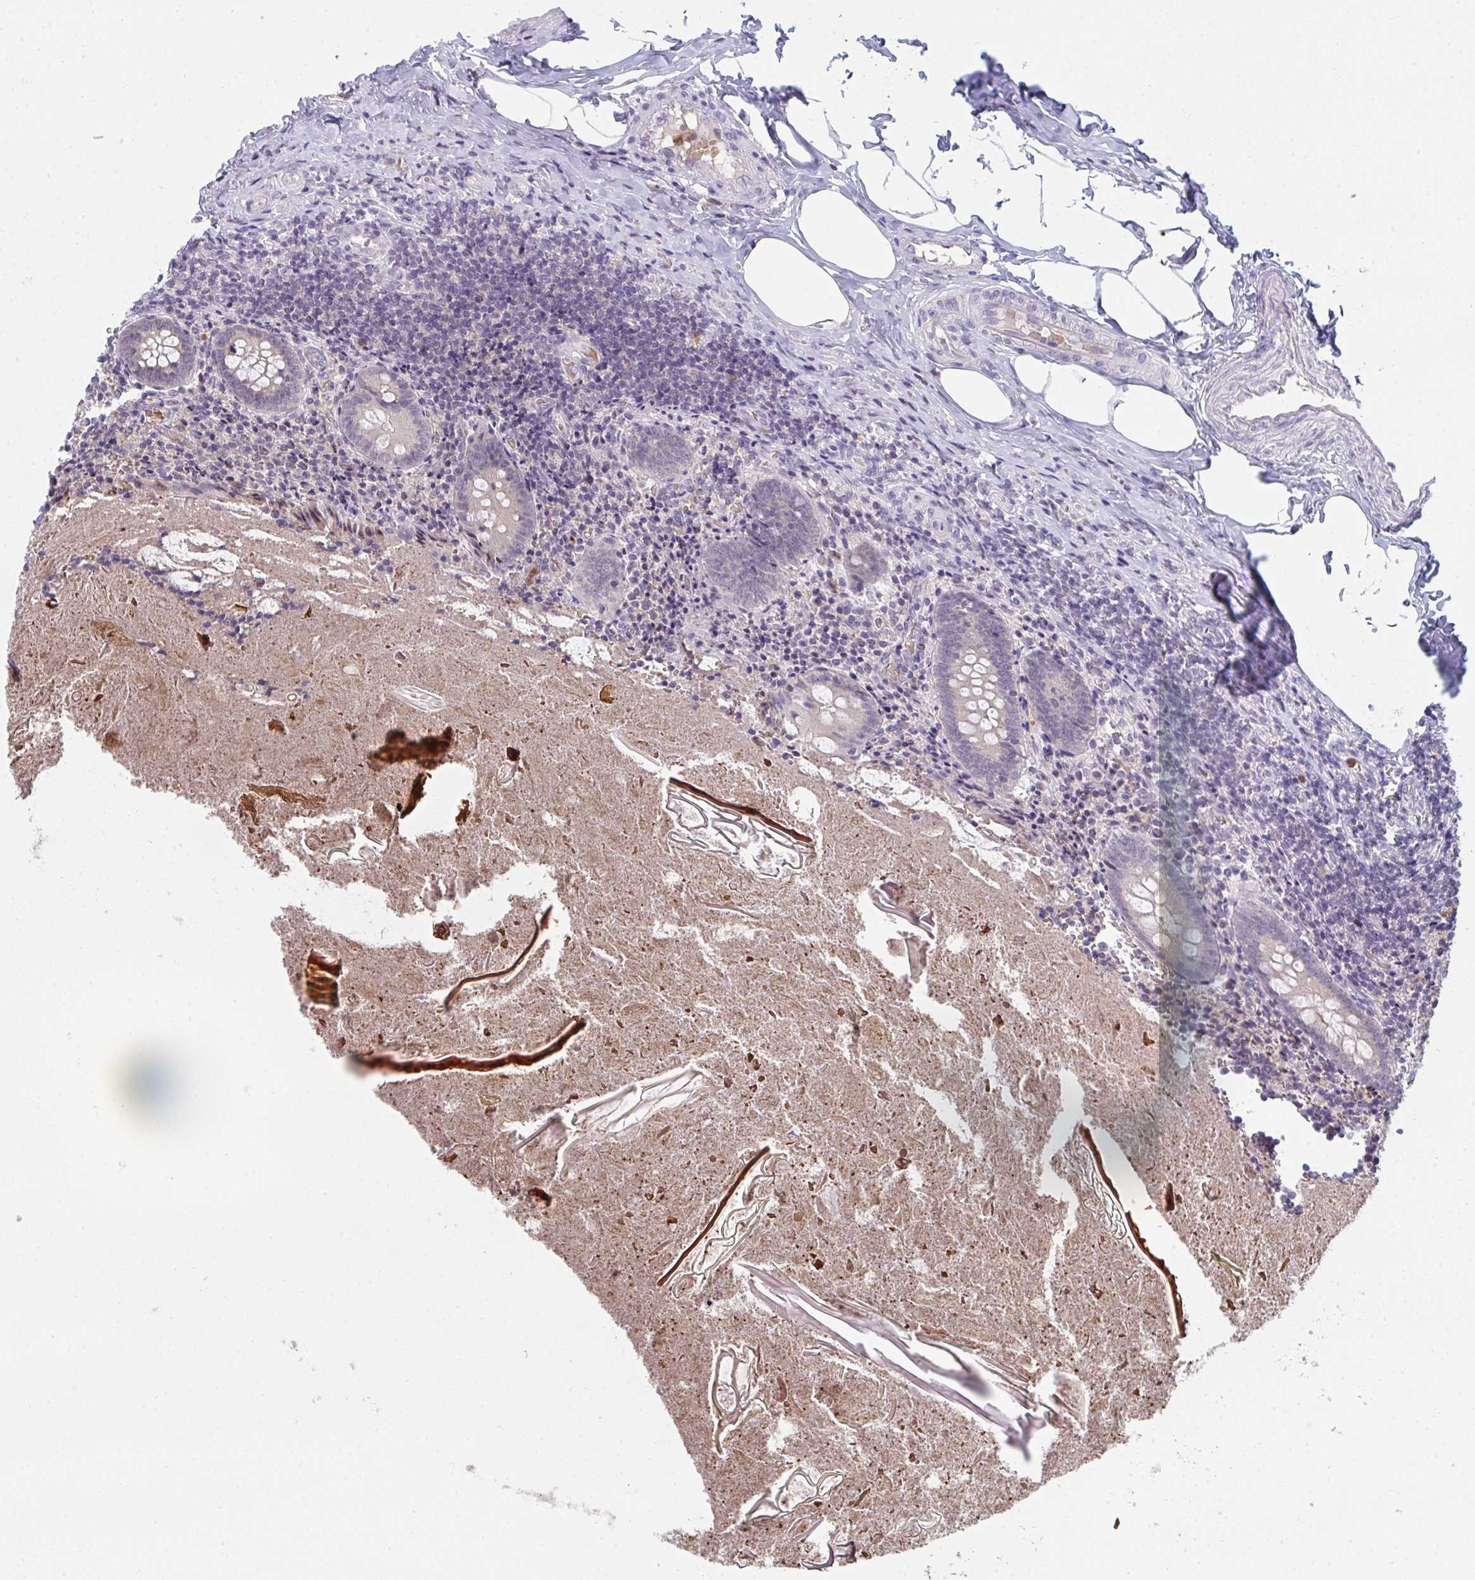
{"staining": {"intensity": "weak", "quantity": "25%-75%", "location": "cytoplasmic/membranous"}, "tissue": "appendix", "cell_type": "Glandular cells", "image_type": "normal", "snomed": [{"axis": "morphology", "description": "Normal tissue, NOS"}, {"axis": "topography", "description": "Appendix"}], "caption": "Approximately 25%-75% of glandular cells in unremarkable appendix exhibit weak cytoplasmic/membranous protein staining as visualized by brown immunohistochemical staining.", "gene": "RIOK1", "patient": {"sex": "female", "age": 17}}